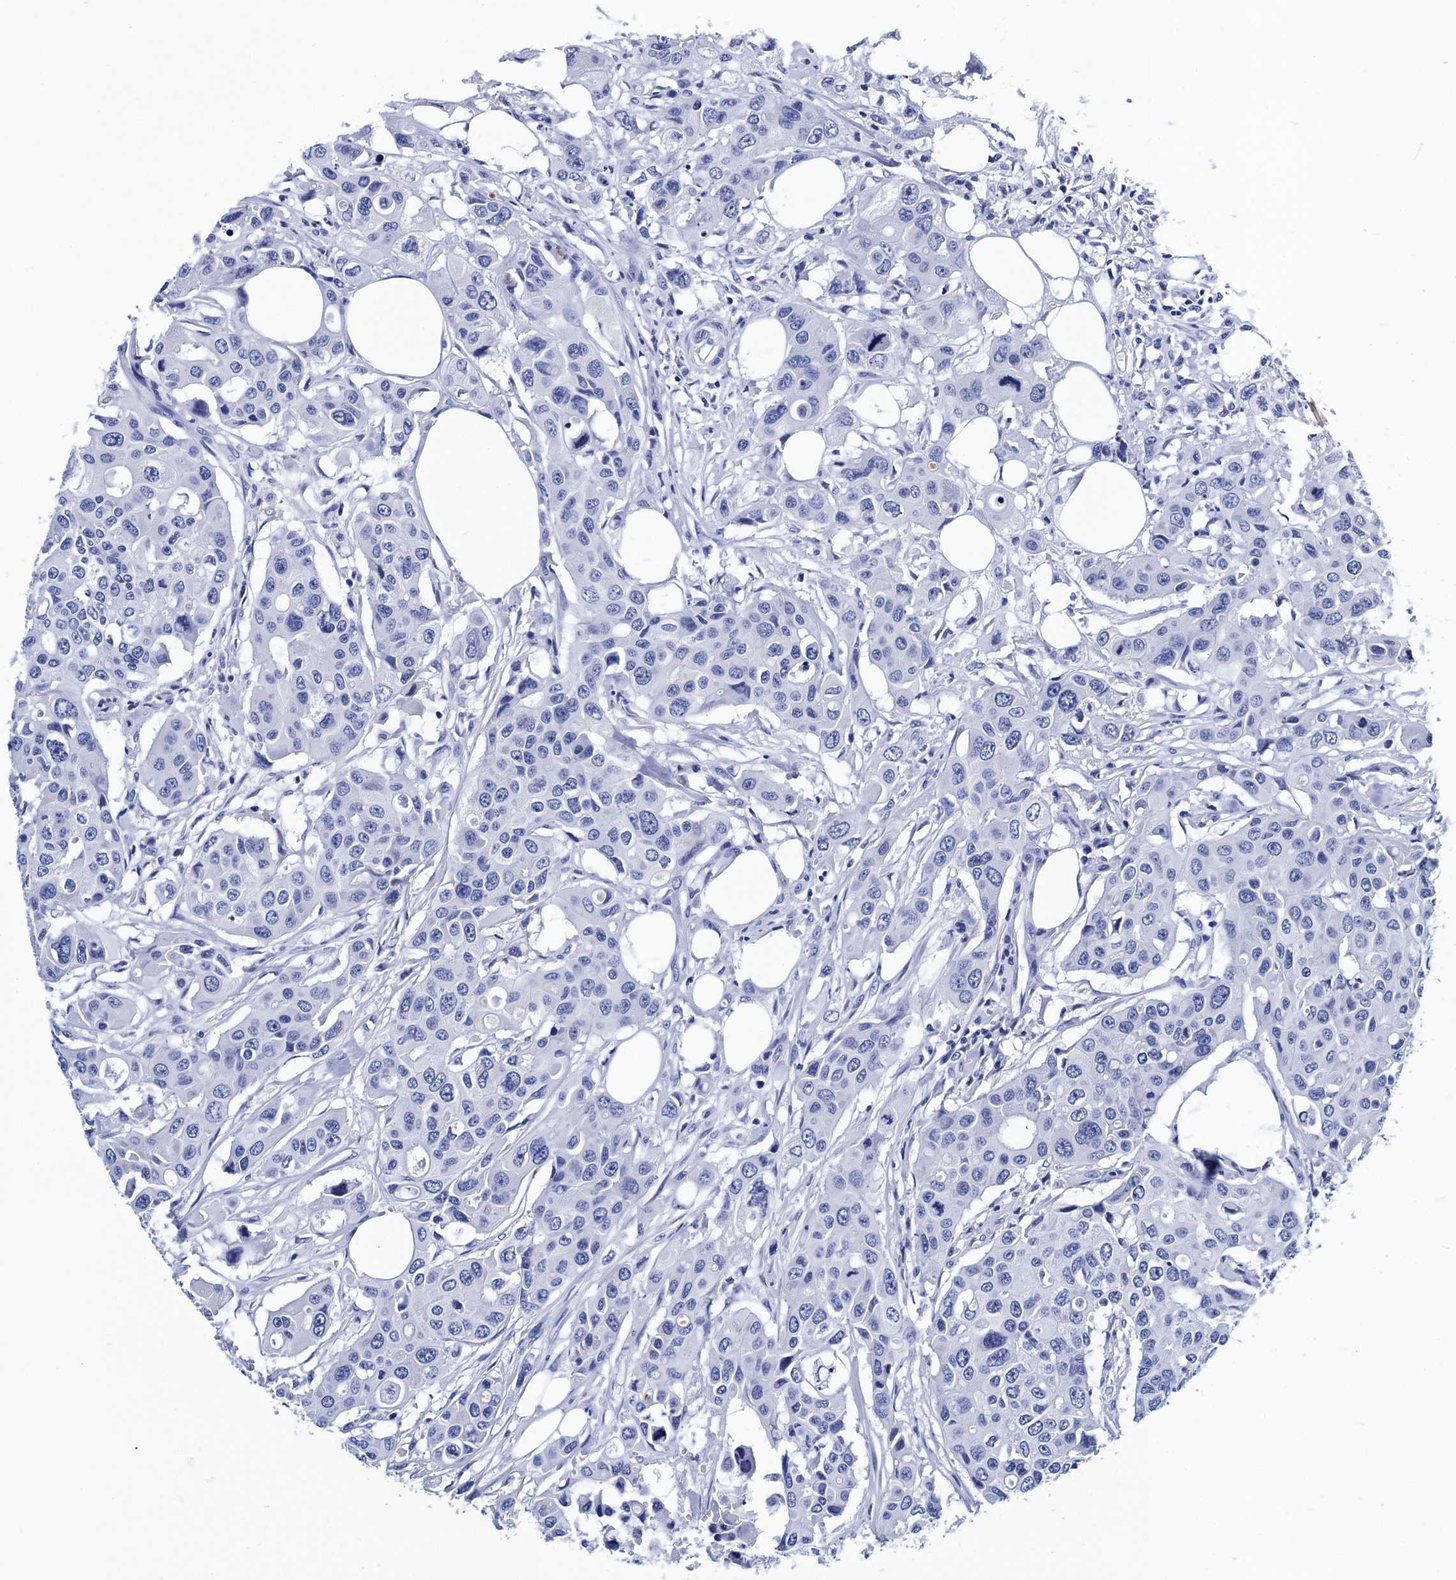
{"staining": {"intensity": "negative", "quantity": "none", "location": "none"}, "tissue": "colorectal cancer", "cell_type": "Tumor cells", "image_type": "cancer", "snomed": [{"axis": "morphology", "description": "Adenocarcinoma, NOS"}, {"axis": "topography", "description": "Colon"}], "caption": "Colorectal cancer (adenocarcinoma) was stained to show a protein in brown. There is no significant expression in tumor cells. Brightfield microscopy of IHC stained with DAB (3,3'-diaminobenzidine) (brown) and hematoxylin (blue), captured at high magnification.", "gene": "MYBPC3", "patient": {"sex": "male", "age": 77}}